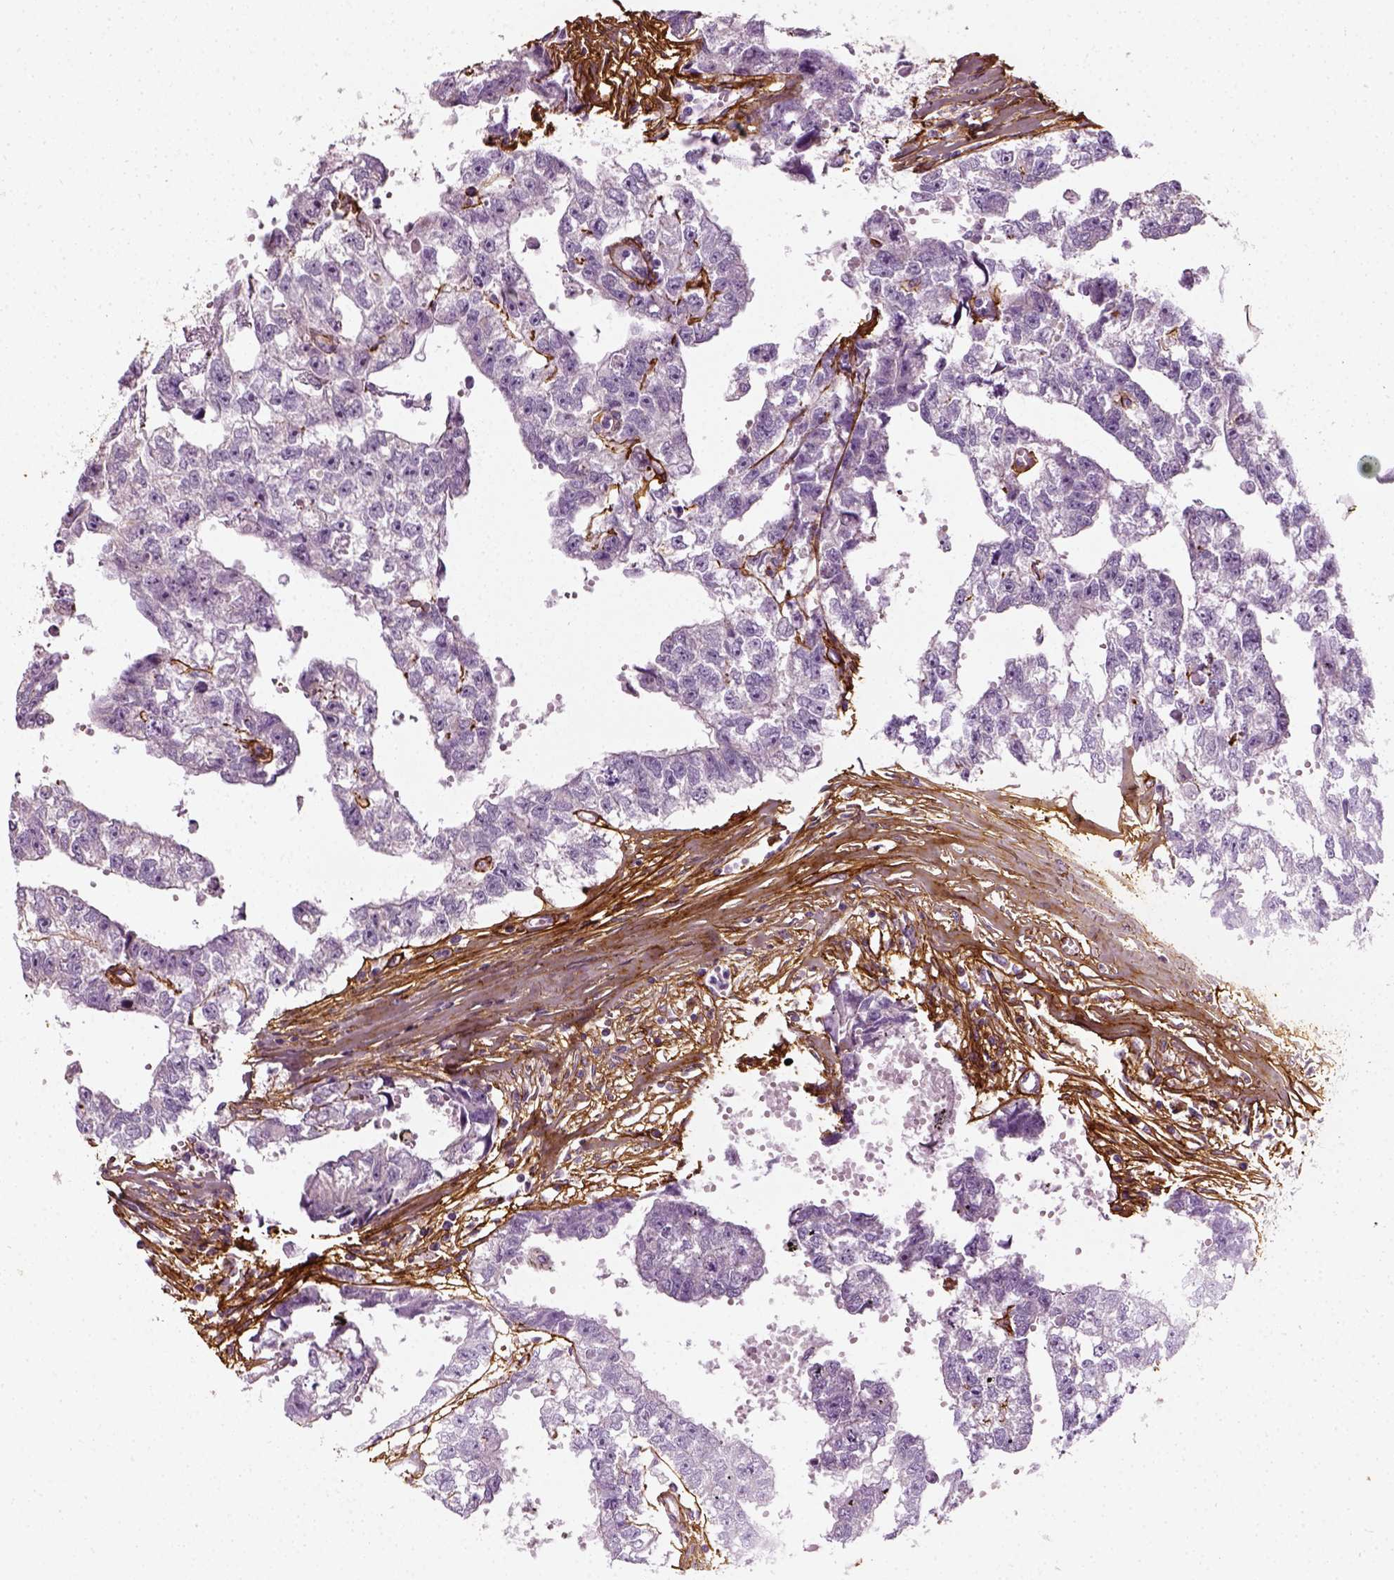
{"staining": {"intensity": "negative", "quantity": "none", "location": "none"}, "tissue": "testis cancer", "cell_type": "Tumor cells", "image_type": "cancer", "snomed": [{"axis": "morphology", "description": "Carcinoma, Embryonal, NOS"}, {"axis": "morphology", "description": "Teratoma, malignant, NOS"}, {"axis": "topography", "description": "Testis"}], "caption": "A photomicrograph of testis embryonal carcinoma stained for a protein exhibits no brown staining in tumor cells.", "gene": "COL6A2", "patient": {"sex": "male", "age": 44}}